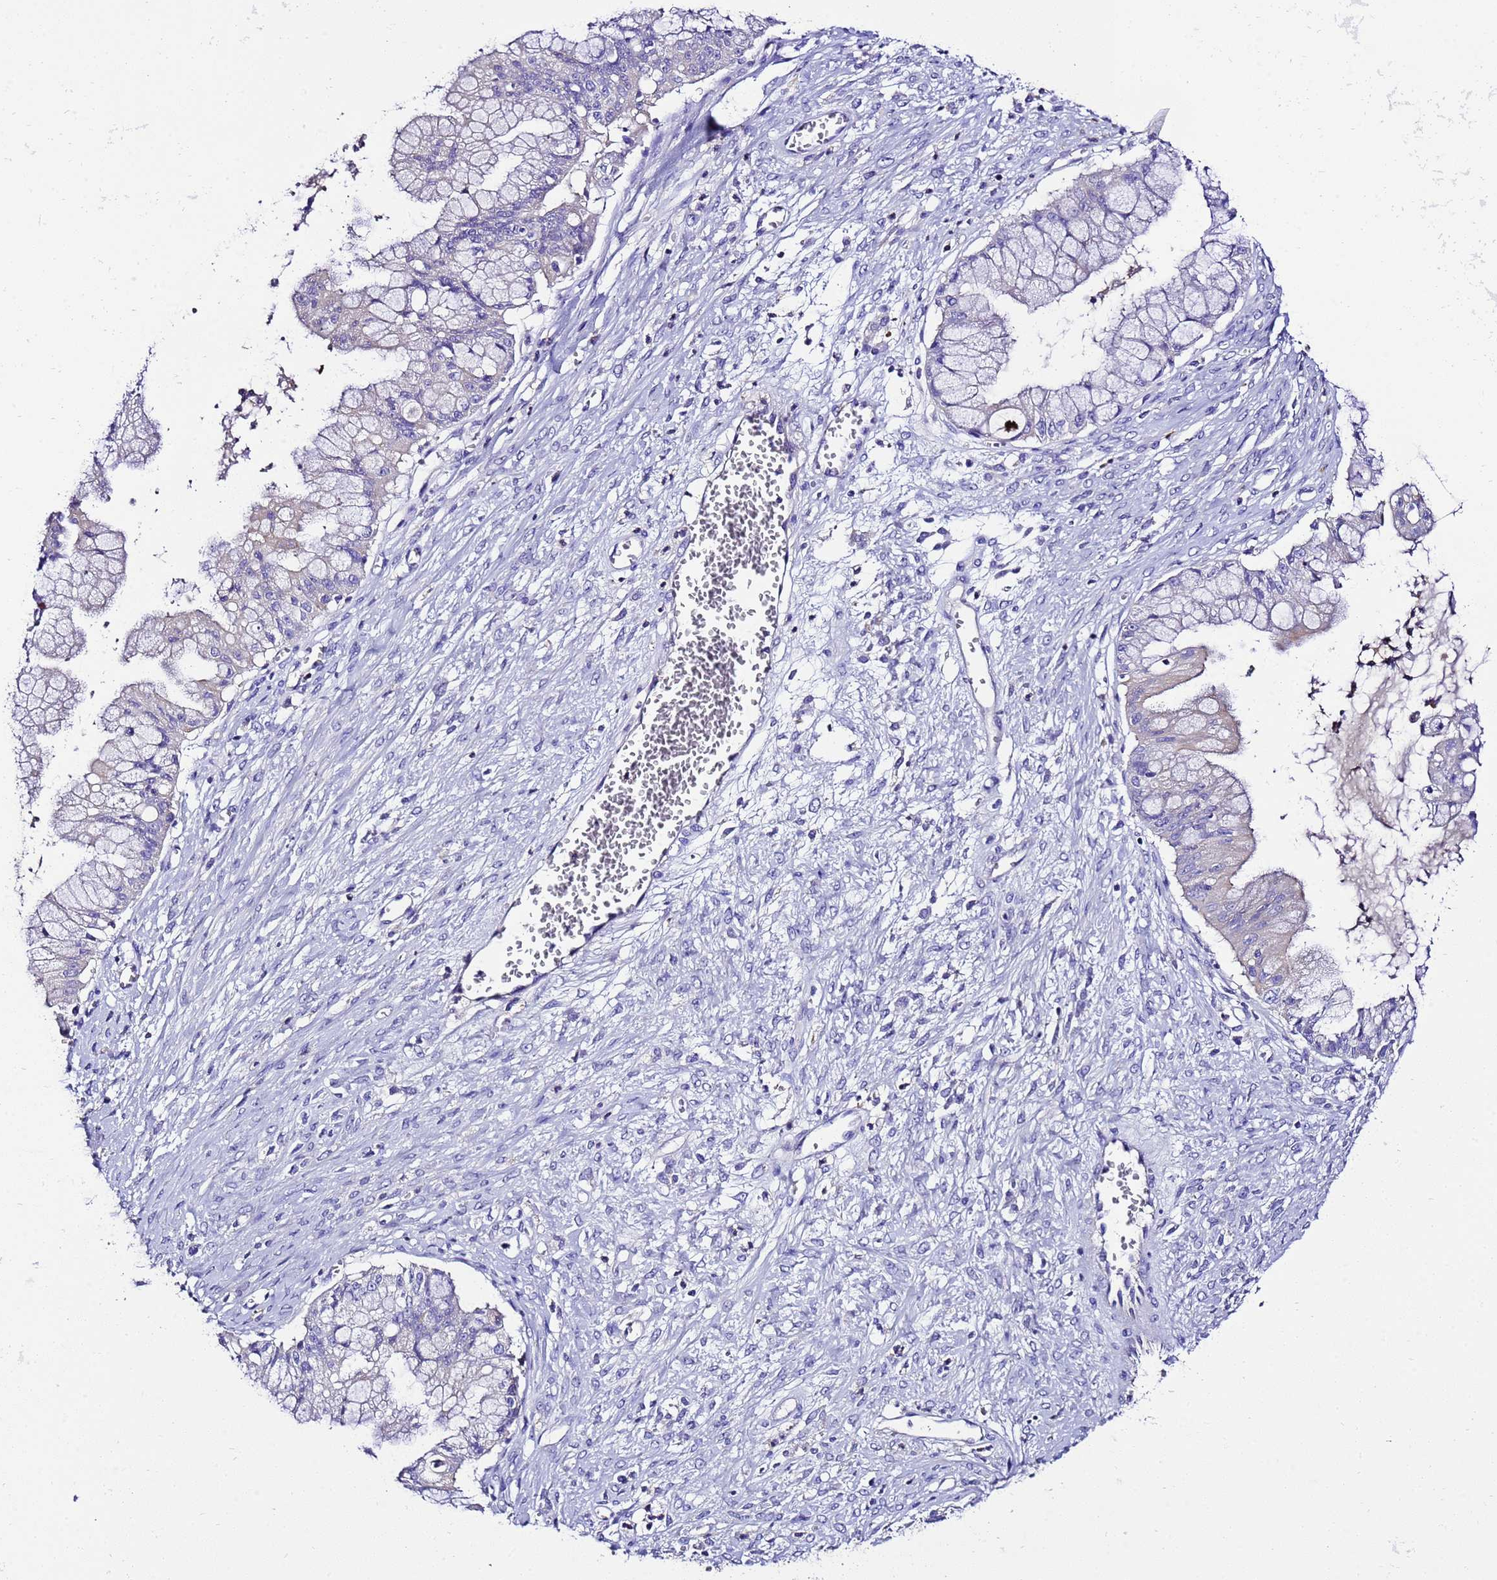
{"staining": {"intensity": "negative", "quantity": "none", "location": "none"}, "tissue": "ovarian cancer", "cell_type": "Tumor cells", "image_type": "cancer", "snomed": [{"axis": "morphology", "description": "Cystadenocarcinoma, mucinous, NOS"}, {"axis": "topography", "description": "Ovary"}], "caption": "Tumor cells show no significant positivity in ovarian cancer (mucinous cystadenocarcinoma).", "gene": "UGT2A1", "patient": {"sex": "female", "age": 70}}